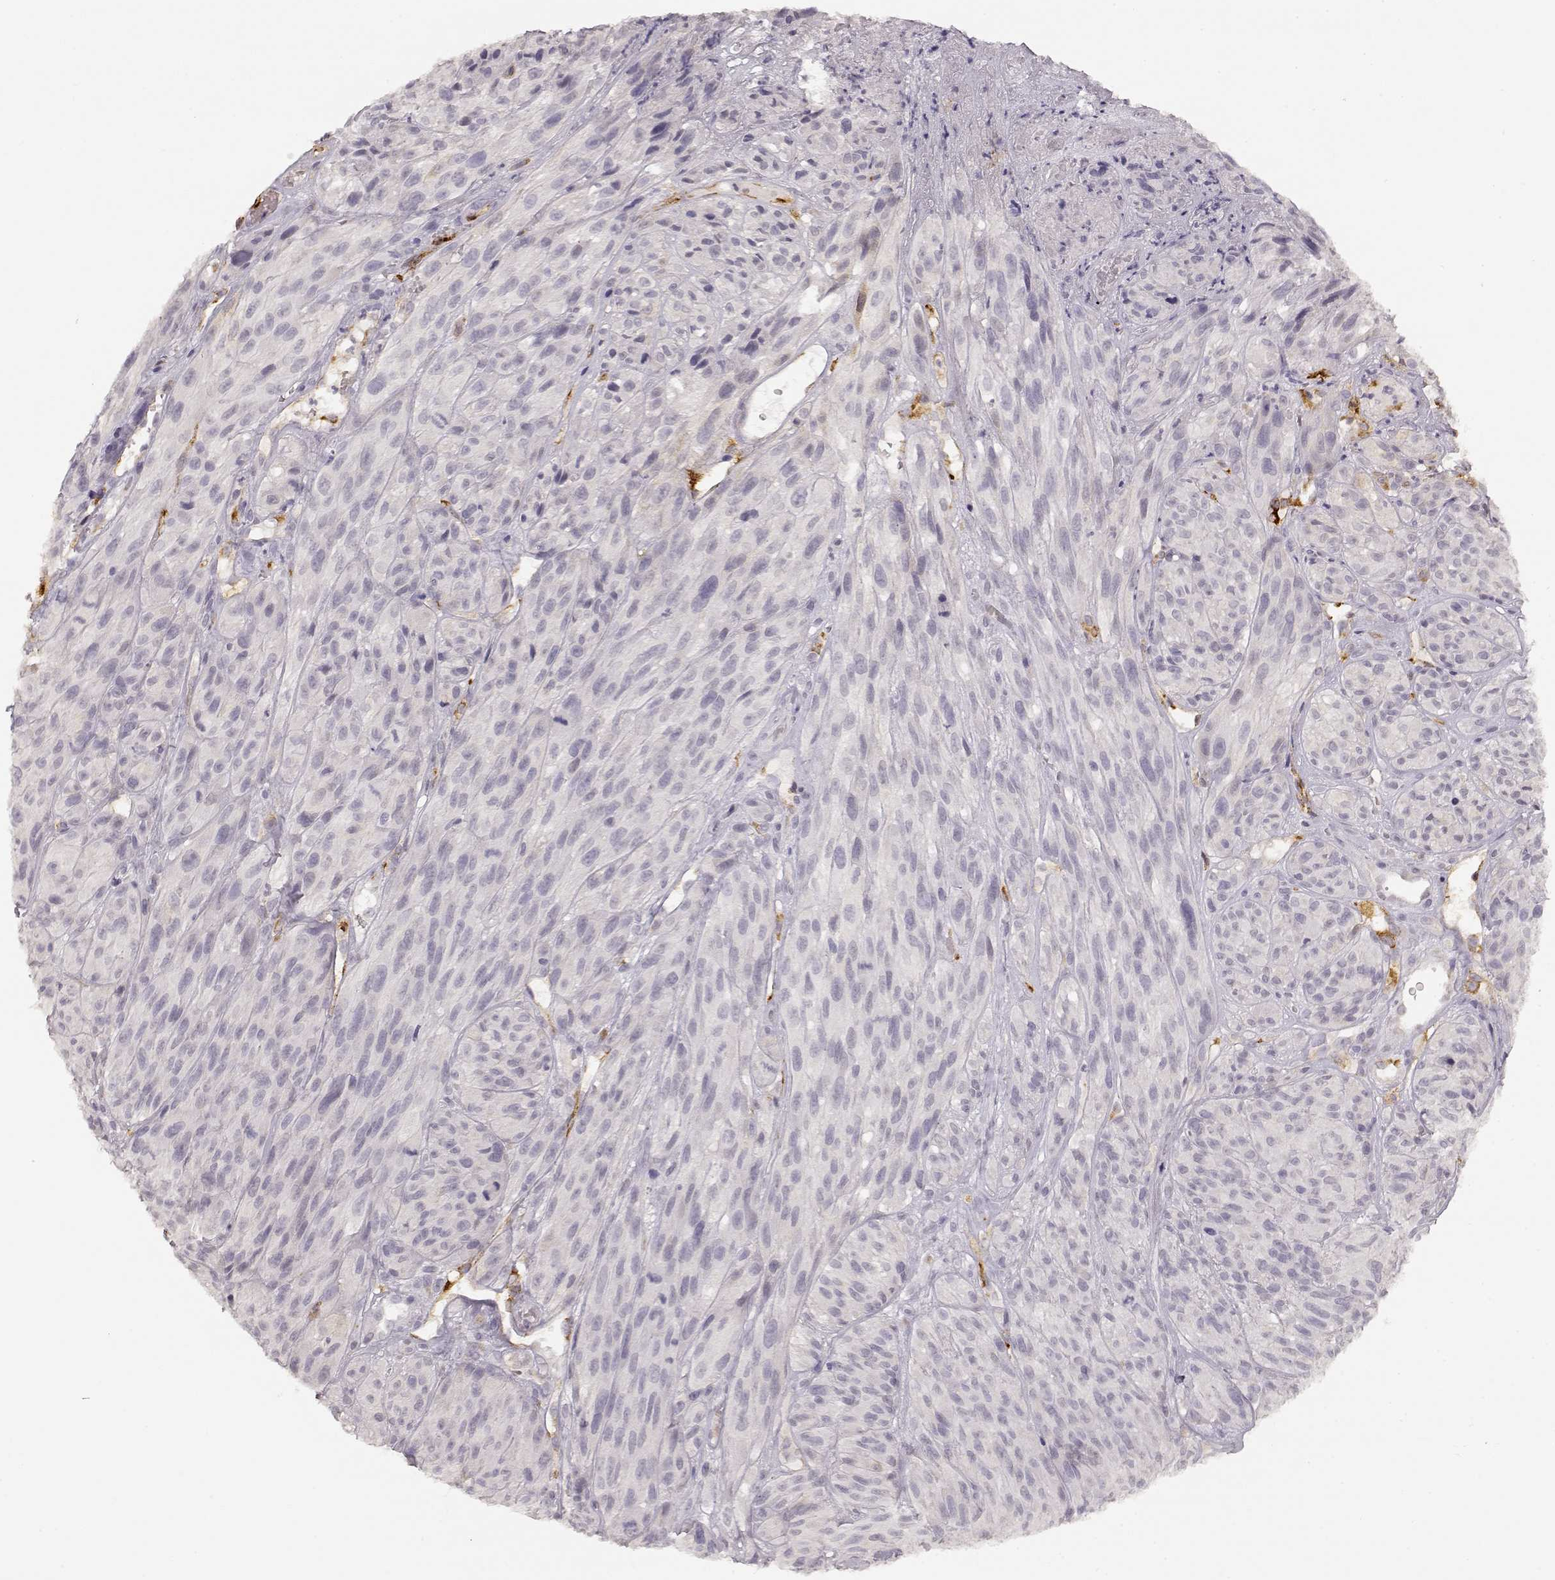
{"staining": {"intensity": "negative", "quantity": "none", "location": "none"}, "tissue": "melanoma", "cell_type": "Tumor cells", "image_type": "cancer", "snomed": [{"axis": "morphology", "description": "Malignant melanoma, NOS"}, {"axis": "topography", "description": "Skin"}], "caption": "Immunohistochemistry photomicrograph of neoplastic tissue: human malignant melanoma stained with DAB (3,3'-diaminobenzidine) reveals no significant protein expression in tumor cells. (Brightfield microscopy of DAB (3,3'-diaminobenzidine) immunohistochemistry at high magnification).", "gene": "LAMC2", "patient": {"sex": "male", "age": 51}}